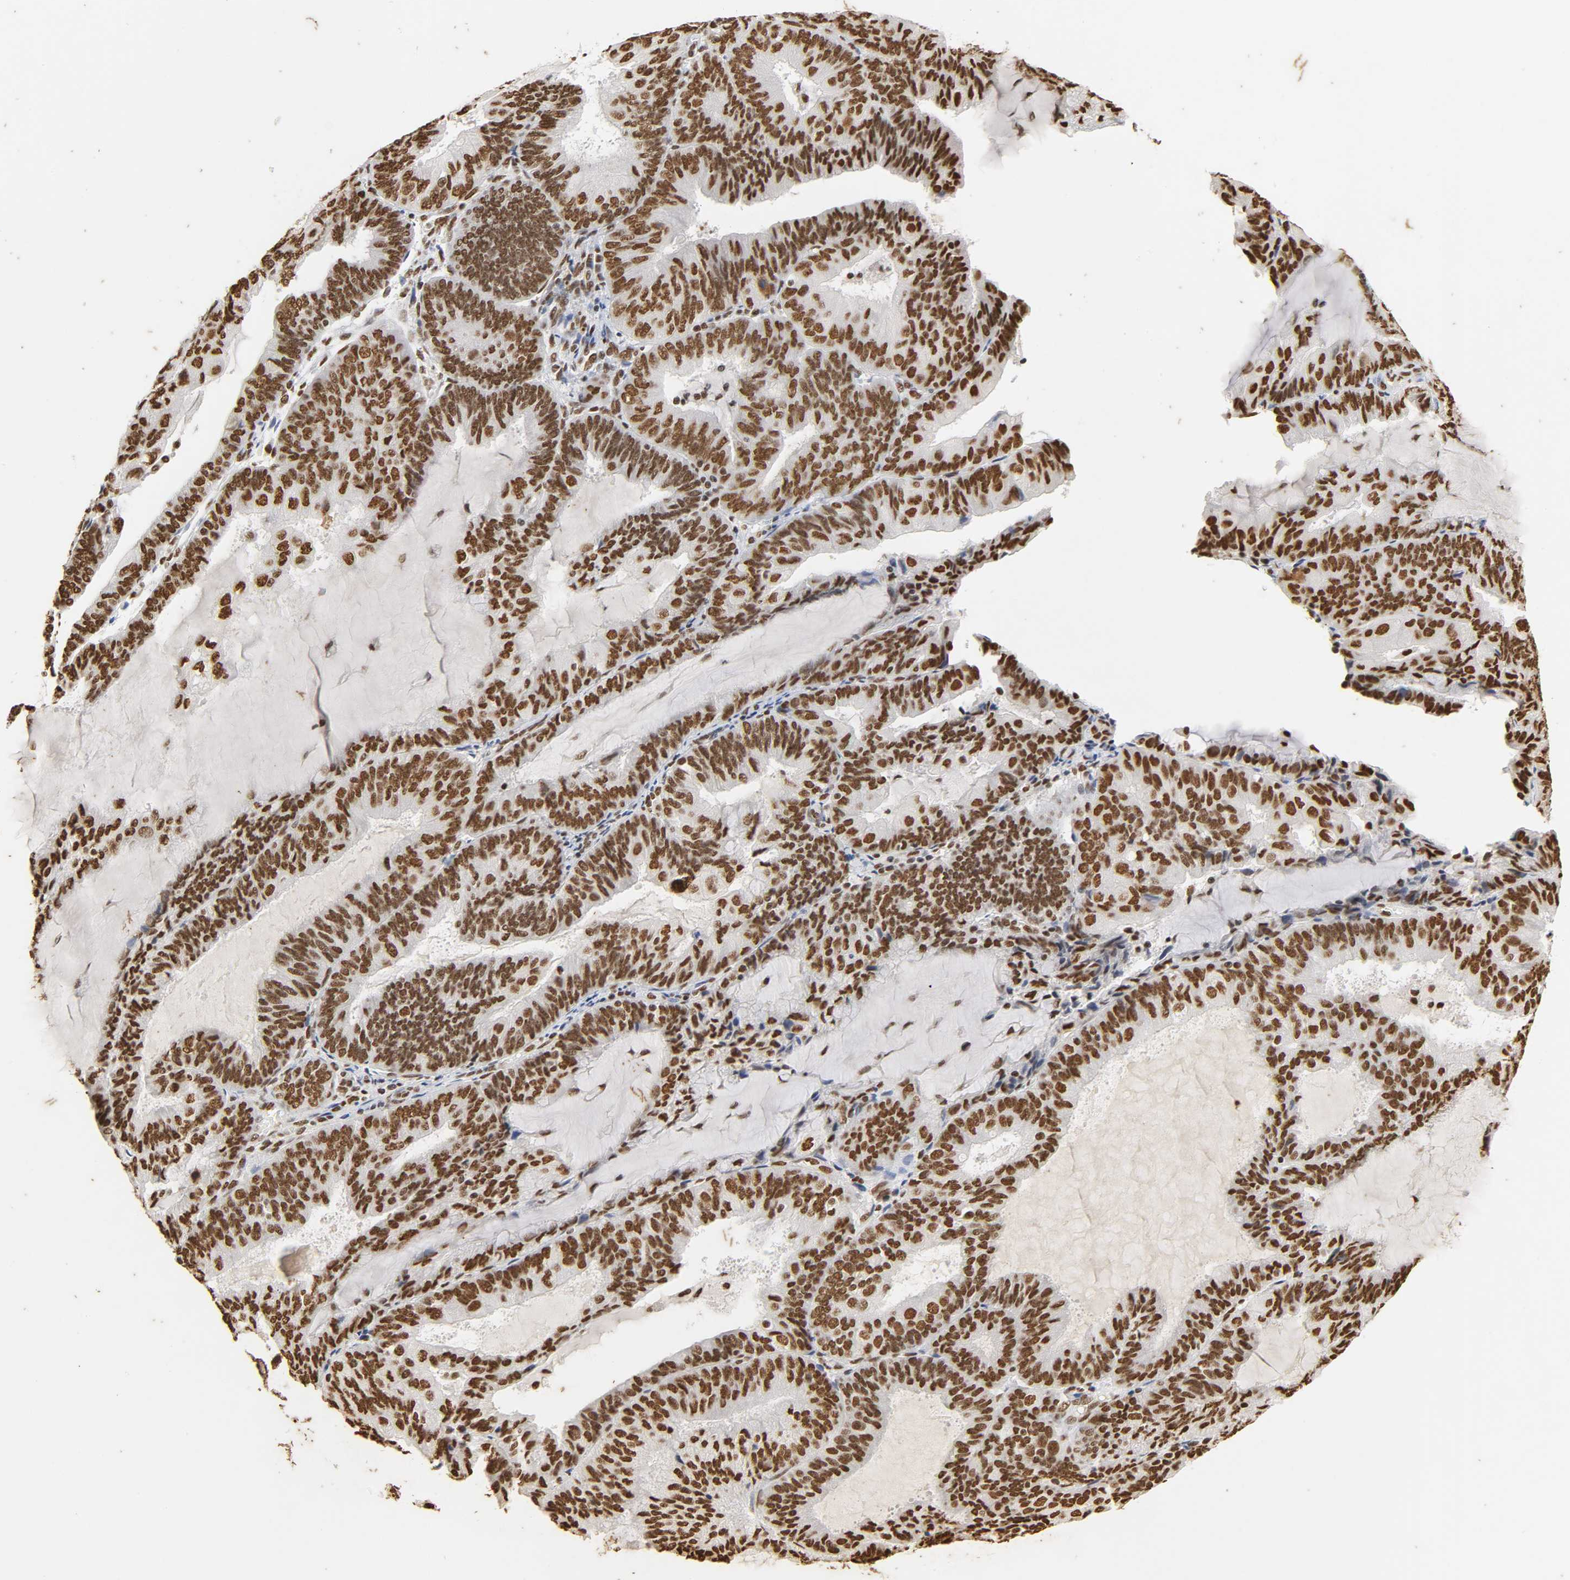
{"staining": {"intensity": "strong", "quantity": ">75%", "location": "nuclear"}, "tissue": "endometrial cancer", "cell_type": "Tumor cells", "image_type": "cancer", "snomed": [{"axis": "morphology", "description": "Adenocarcinoma, NOS"}, {"axis": "topography", "description": "Endometrium"}], "caption": "Immunohistochemical staining of human adenocarcinoma (endometrial) reveals high levels of strong nuclear positivity in about >75% of tumor cells.", "gene": "HNRNPC", "patient": {"sex": "female", "age": 81}}